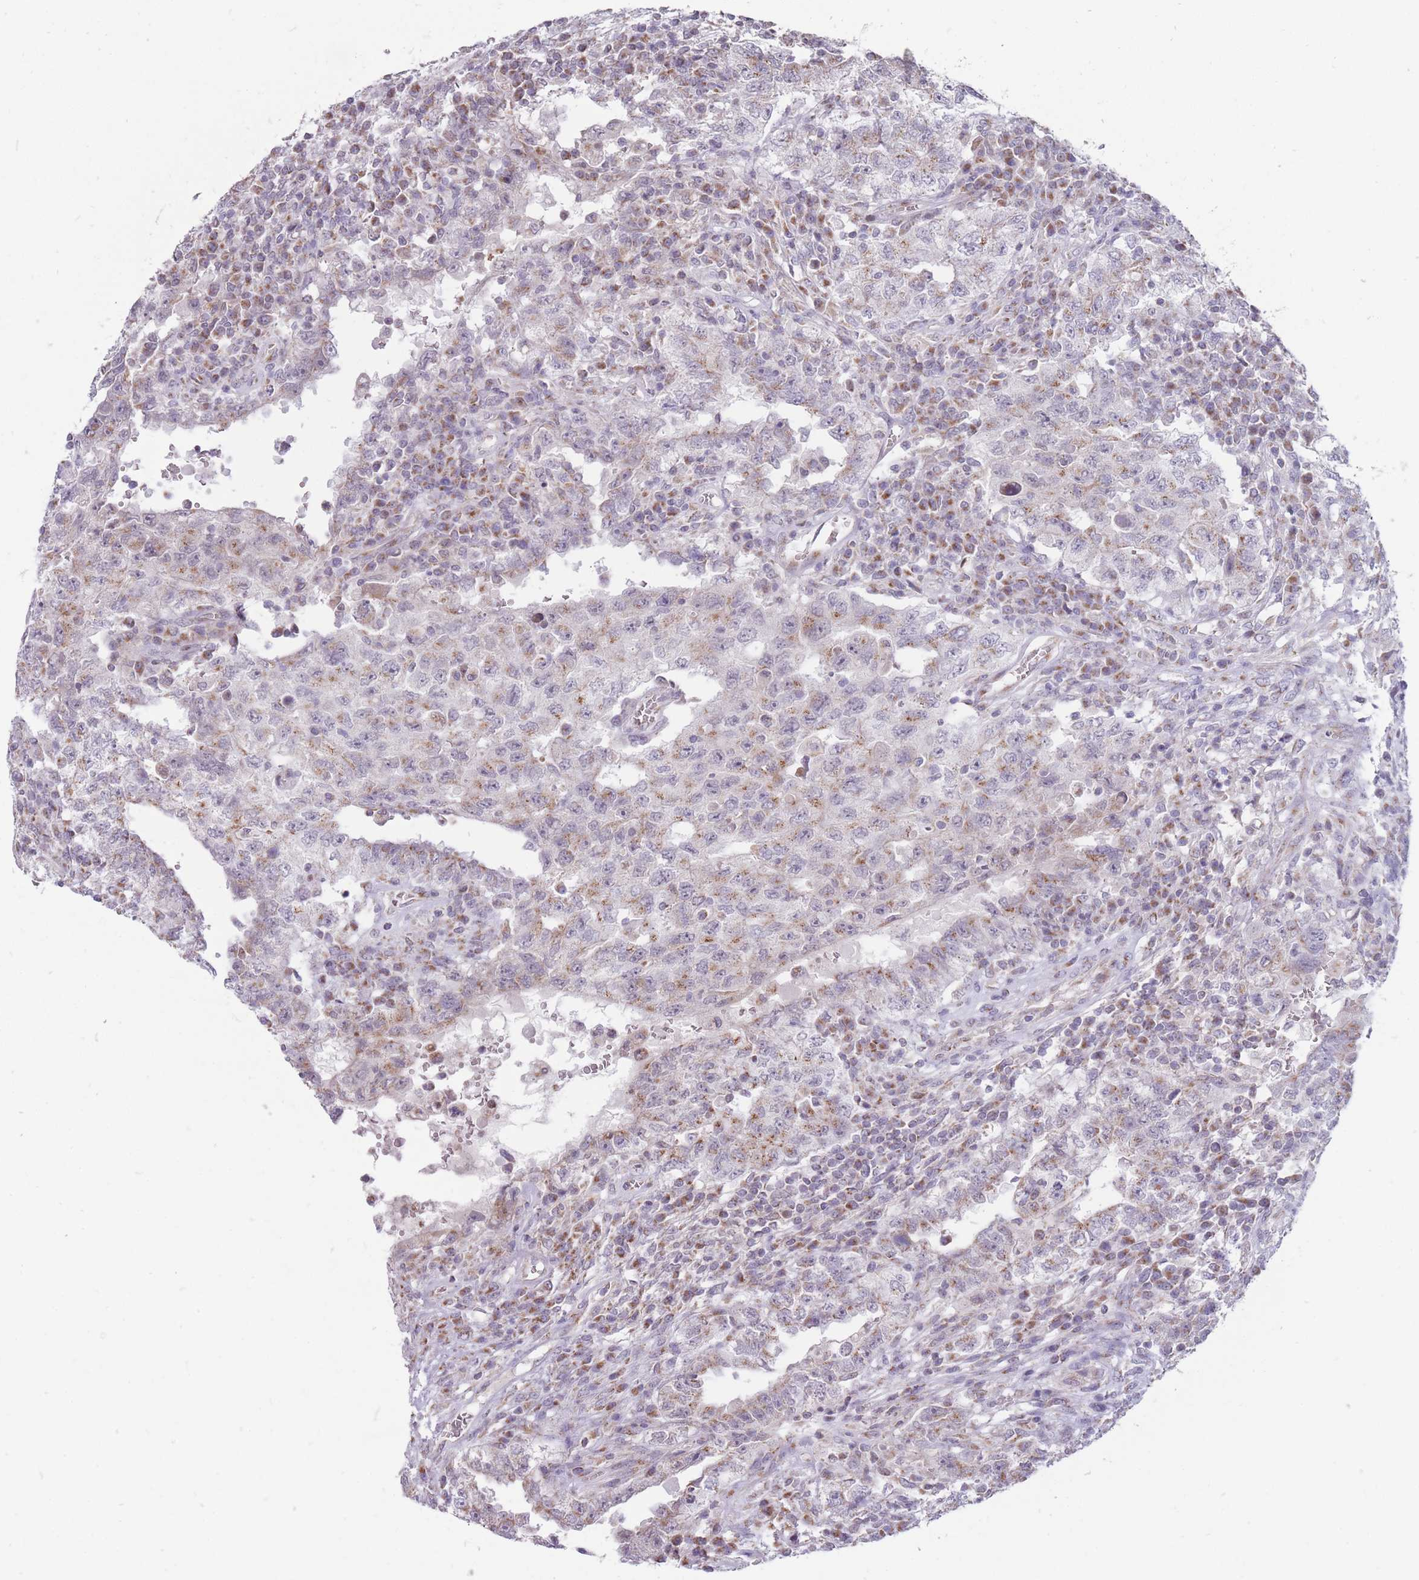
{"staining": {"intensity": "weak", "quantity": "25%-75%", "location": "cytoplasmic/membranous"}, "tissue": "testis cancer", "cell_type": "Tumor cells", "image_type": "cancer", "snomed": [{"axis": "morphology", "description": "Carcinoma, Embryonal, NOS"}, {"axis": "topography", "description": "Testis"}], "caption": "Brown immunohistochemical staining in human testis cancer exhibits weak cytoplasmic/membranous expression in approximately 25%-75% of tumor cells.", "gene": "NELL1", "patient": {"sex": "male", "age": 26}}